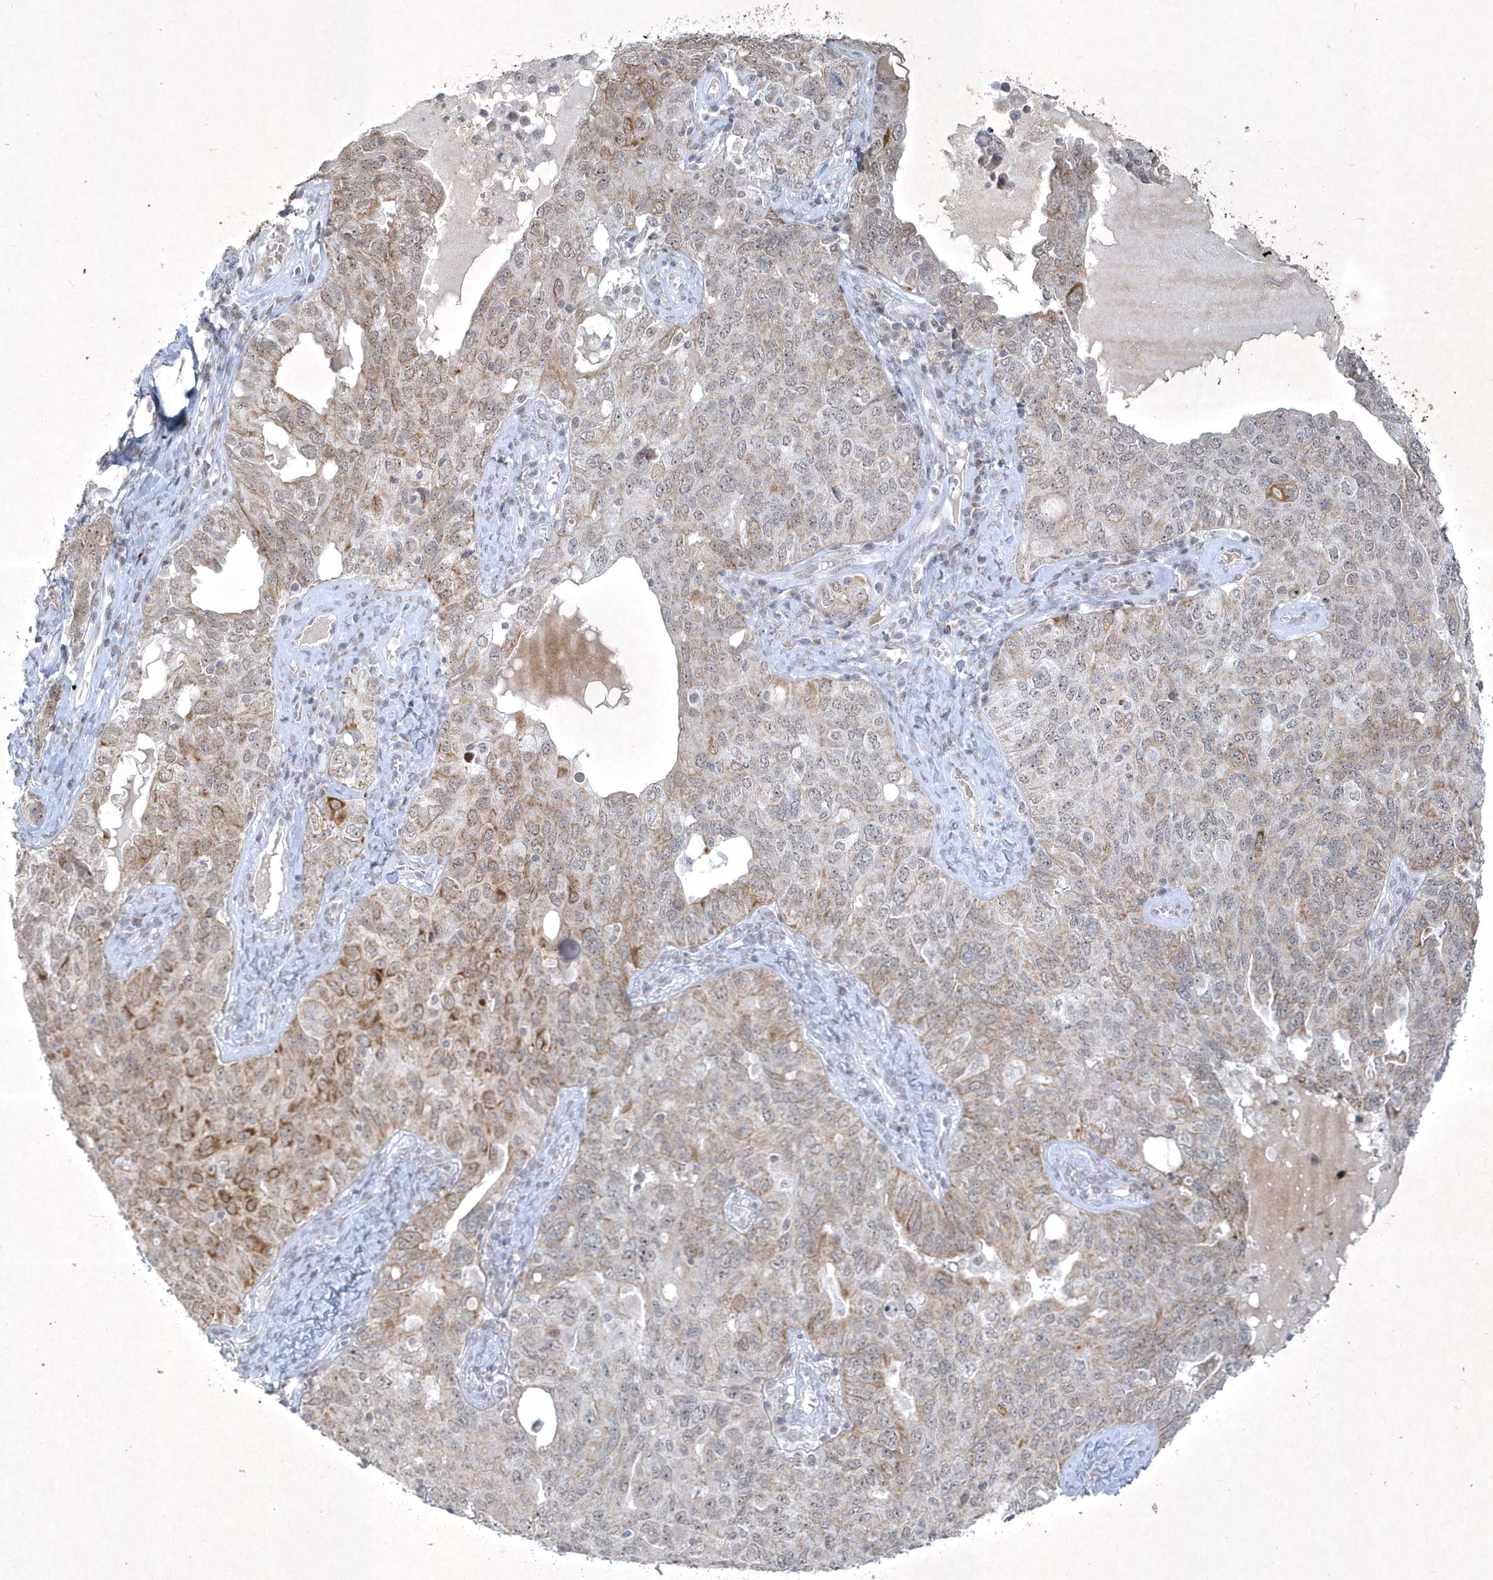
{"staining": {"intensity": "moderate", "quantity": "<25%", "location": "cytoplasmic/membranous"}, "tissue": "ovarian cancer", "cell_type": "Tumor cells", "image_type": "cancer", "snomed": [{"axis": "morphology", "description": "Carcinoma, endometroid"}, {"axis": "topography", "description": "Ovary"}], "caption": "This histopathology image exhibits immunohistochemistry (IHC) staining of human ovarian cancer (endometroid carcinoma), with low moderate cytoplasmic/membranous staining in approximately <25% of tumor cells.", "gene": "ZBTB9", "patient": {"sex": "female", "age": 62}}